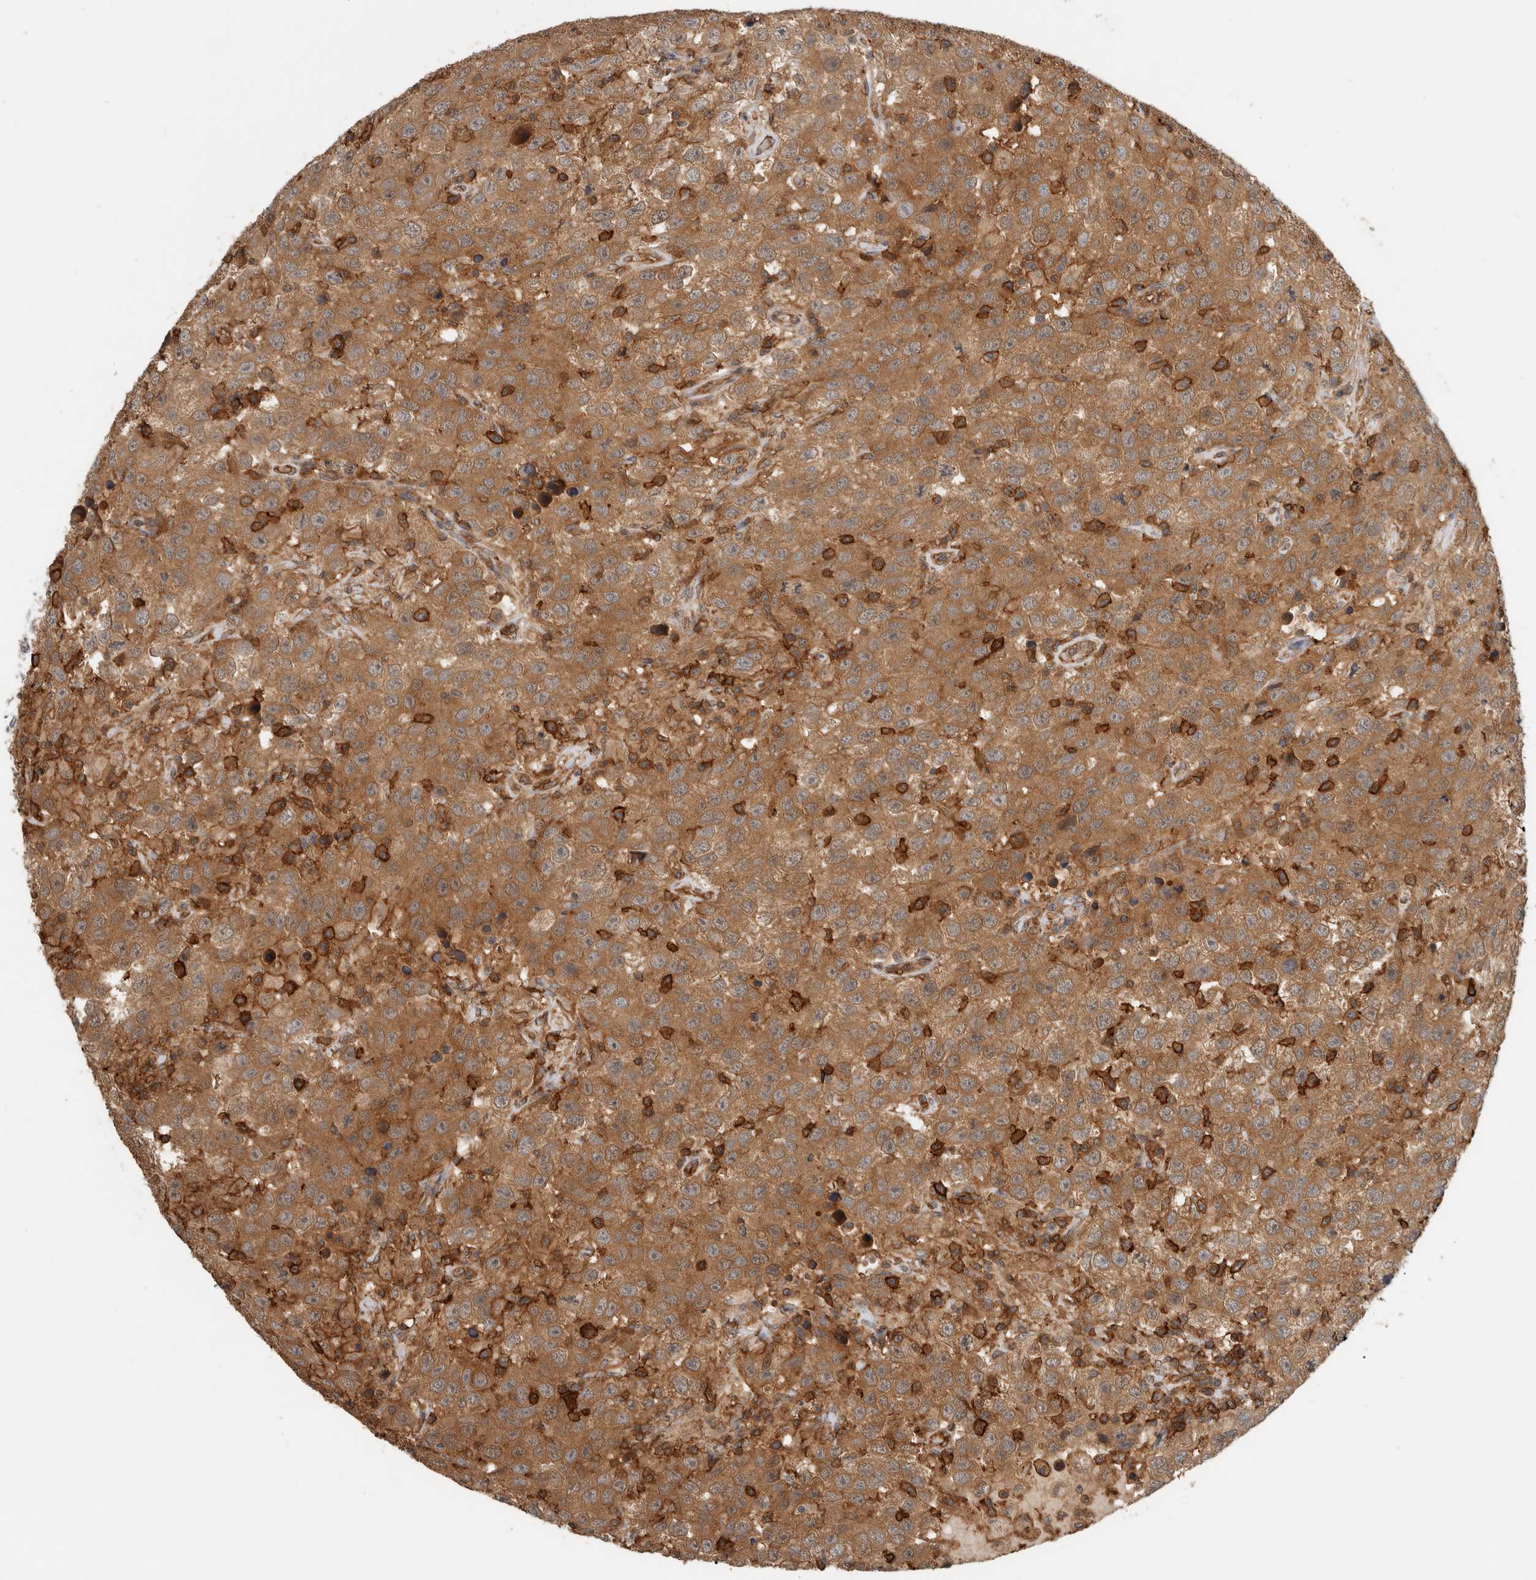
{"staining": {"intensity": "moderate", "quantity": ">75%", "location": "cytoplasmic/membranous"}, "tissue": "testis cancer", "cell_type": "Tumor cells", "image_type": "cancer", "snomed": [{"axis": "morphology", "description": "Seminoma, NOS"}, {"axis": "topography", "description": "Testis"}], "caption": "Moderate cytoplasmic/membranous expression for a protein is seen in approximately >75% of tumor cells of testis seminoma using immunohistochemistry.", "gene": "PFDN4", "patient": {"sex": "male", "age": 41}}